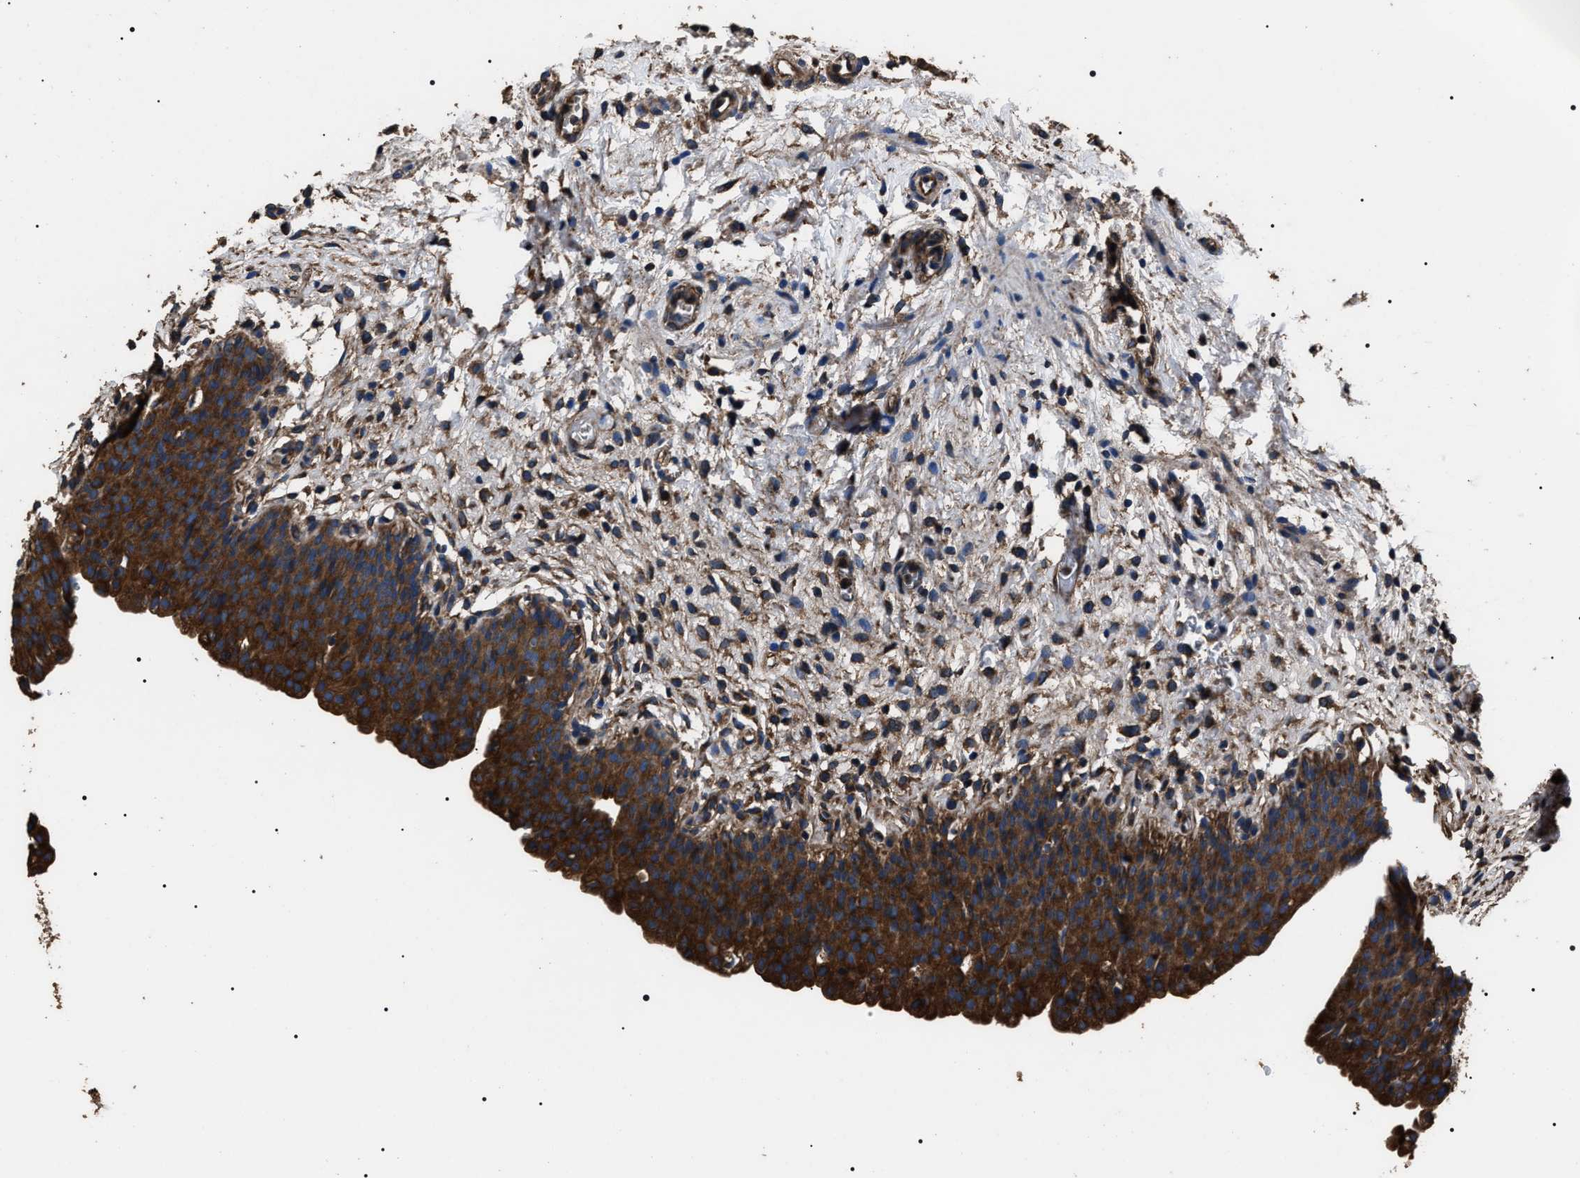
{"staining": {"intensity": "strong", "quantity": ">75%", "location": "cytoplasmic/membranous"}, "tissue": "urinary bladder", "cell_type": "Urothelial cells", "image_type": "normal", "snomed": [{"axis": "morphology", "description": "Normal tissue, NOS"}, {"axis": "topography", "description": "Urinary bladder"}], "caption": "Immunohistochemistry (IHC) histopathology image of normal urinary bladder: human urinary bladder stained using IHC demonstrates high levels of strong protein expression localized specifically in the cytoplasmic/membranous of urothelial cells, appearing as a cytoplasmic/membranous brown color.", "gene": "HSCB", "patient": {"sex": "male", "age": 37}}